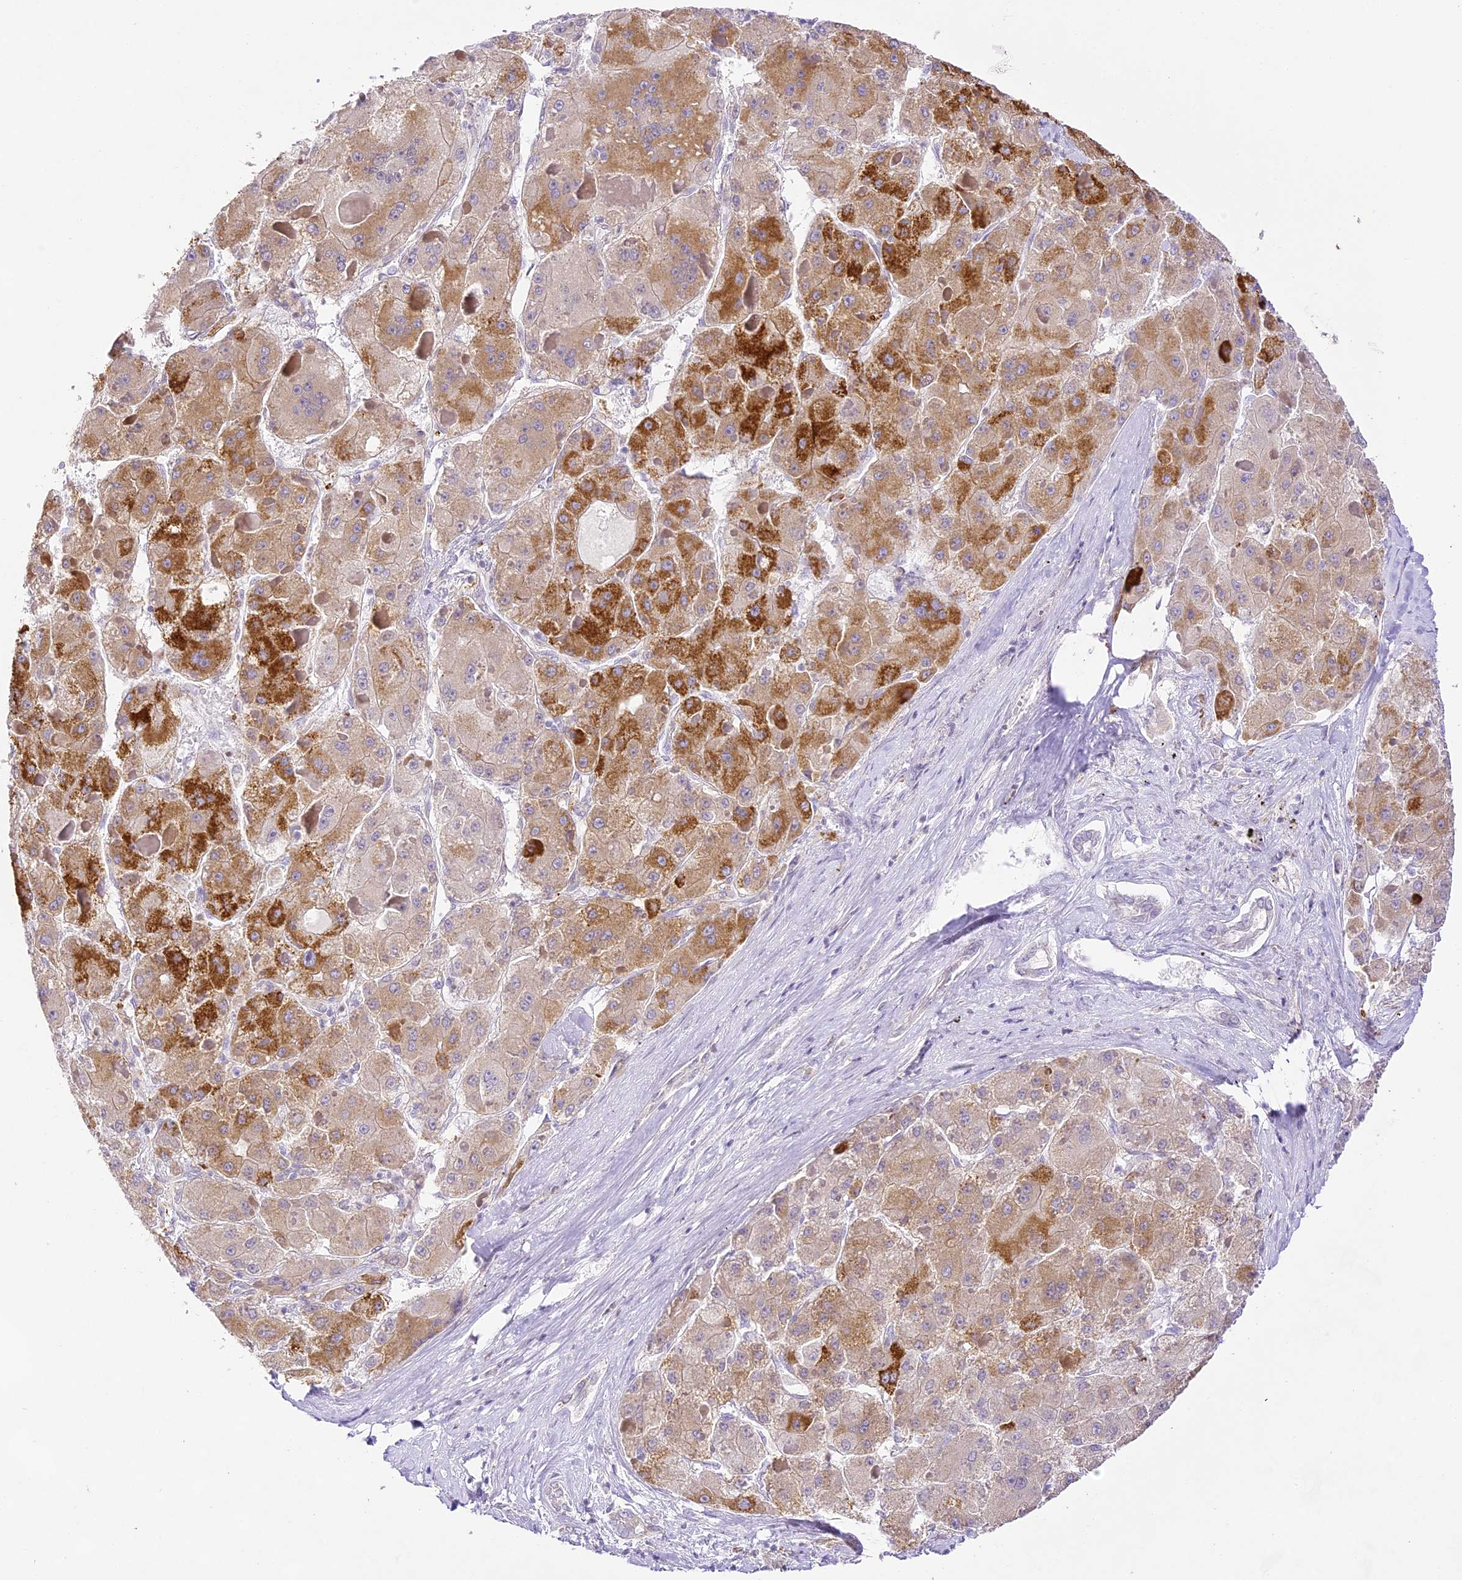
{"staining": {"intensity": "strong", "quantity": "25%-75%", "location": "cytoplasmic/membranous"}, "tissue": "liver cancer", "cell_type": "Tumor cells", "image_type": "cancer", "snomed": [{"axis": "morphology", "description": "Carcinoma, Hepatocellular, NOS"}, {"axis": "topography", "description": "Liver"}], "caption": "Strong cytoplasmic/membranous staining for a protein is appreciated in about 25%-75% of tumor cells of liver hepatocellular carcinoma using immunohistochemistry.", "gene": "CCDC30", "patient": {"sex": "female", "age": 73}}